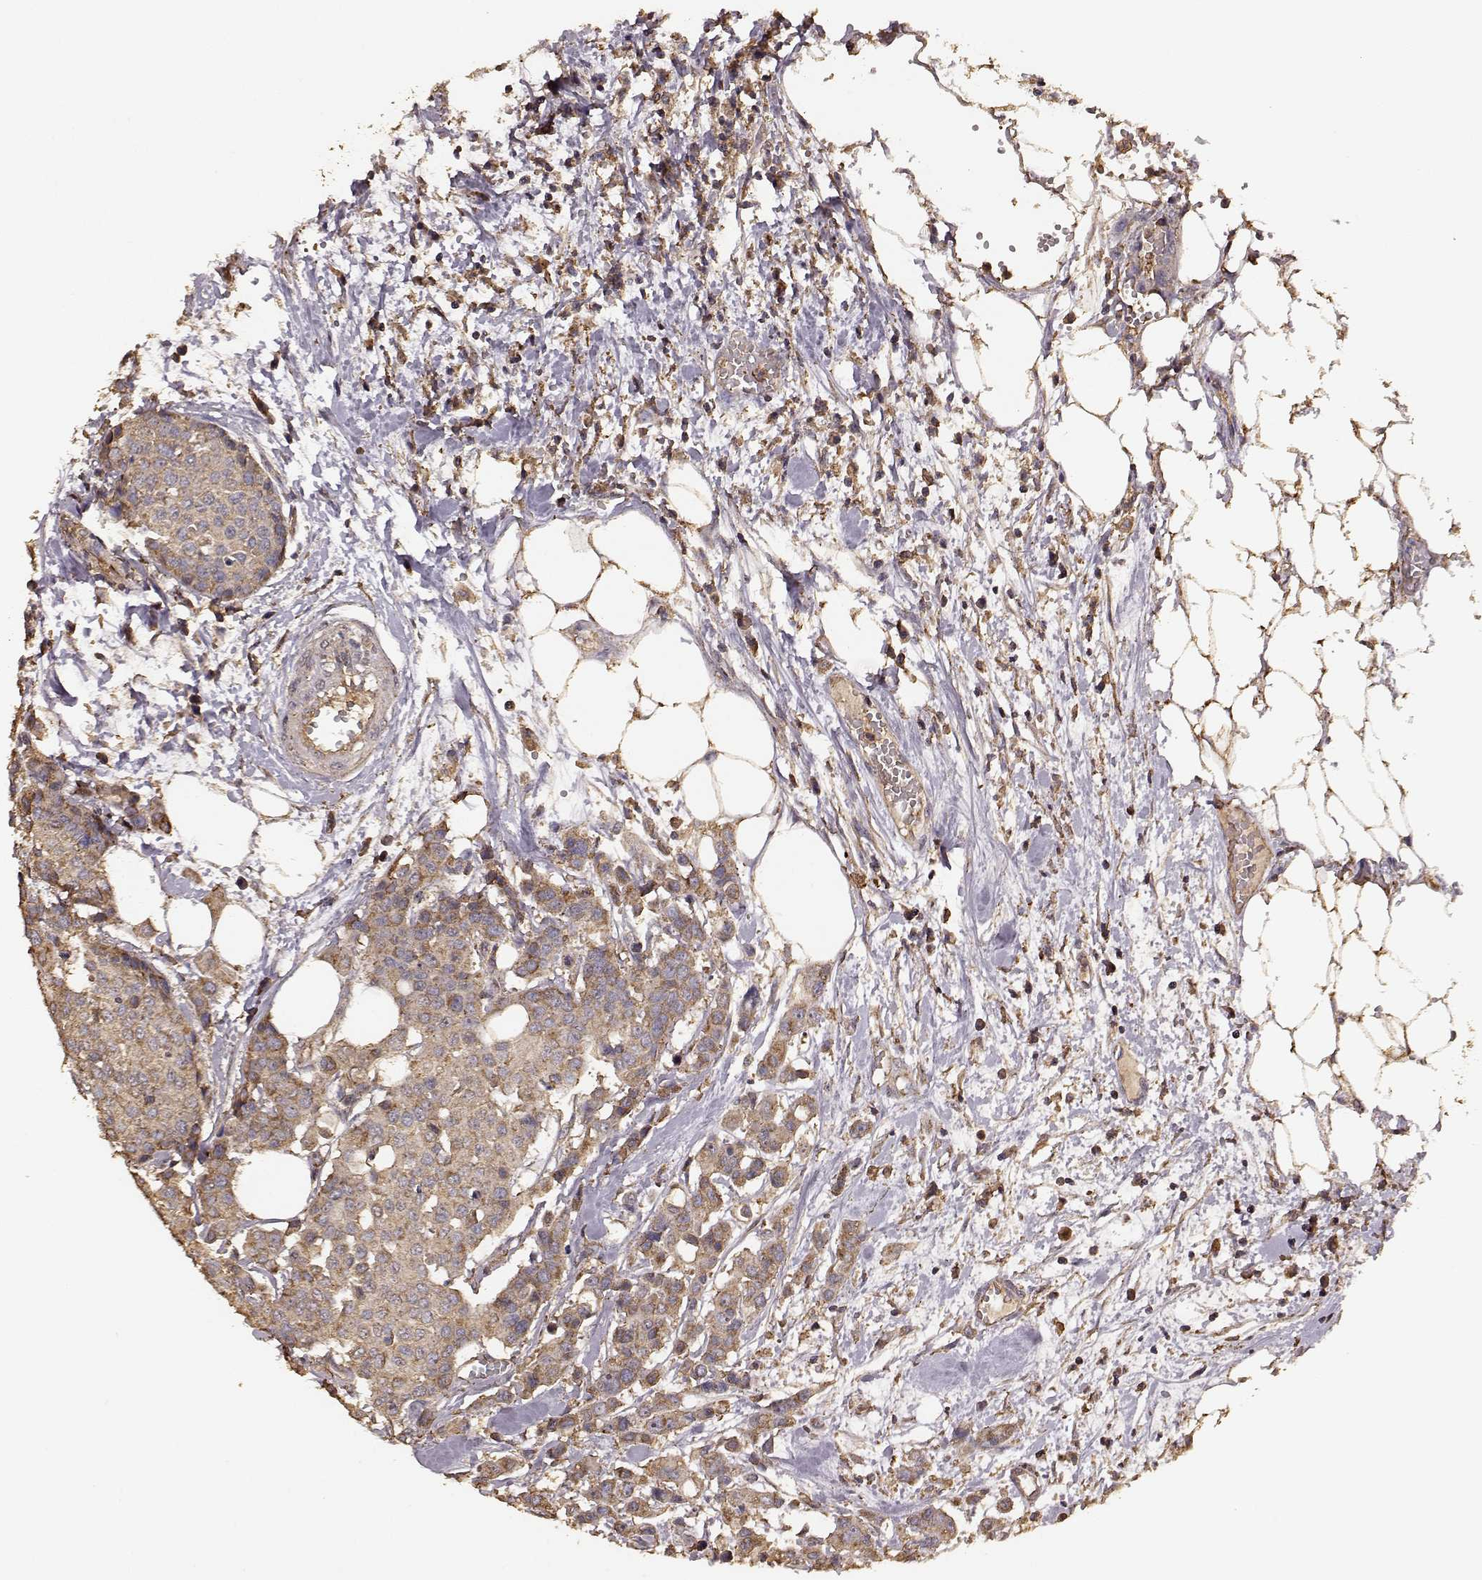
{"staining": {"intensity": "weak", "quantity": ">75%", "location": "cytoplasmic/membranous"}, "tissue": "carcinoid", "cell_type": "Tumor cells", "image_type": "cancer", "snomed": [{"axis": "morphology", "description": "Carcinoid, malignant, NOS"}, {"axis": "topography", "description": "Colon"}], "caption": "A high-resolution histopathology image shows IHC staining of malignant carcinoid, which demonstrates weak cytoplasmic/membranous positivity in approximately >75% of tumor cells. (Brightfield microscopy of DAB IHC at high magnification).", "gene": "PTGES2", "patient": {"sex": "male", "age": 81}}